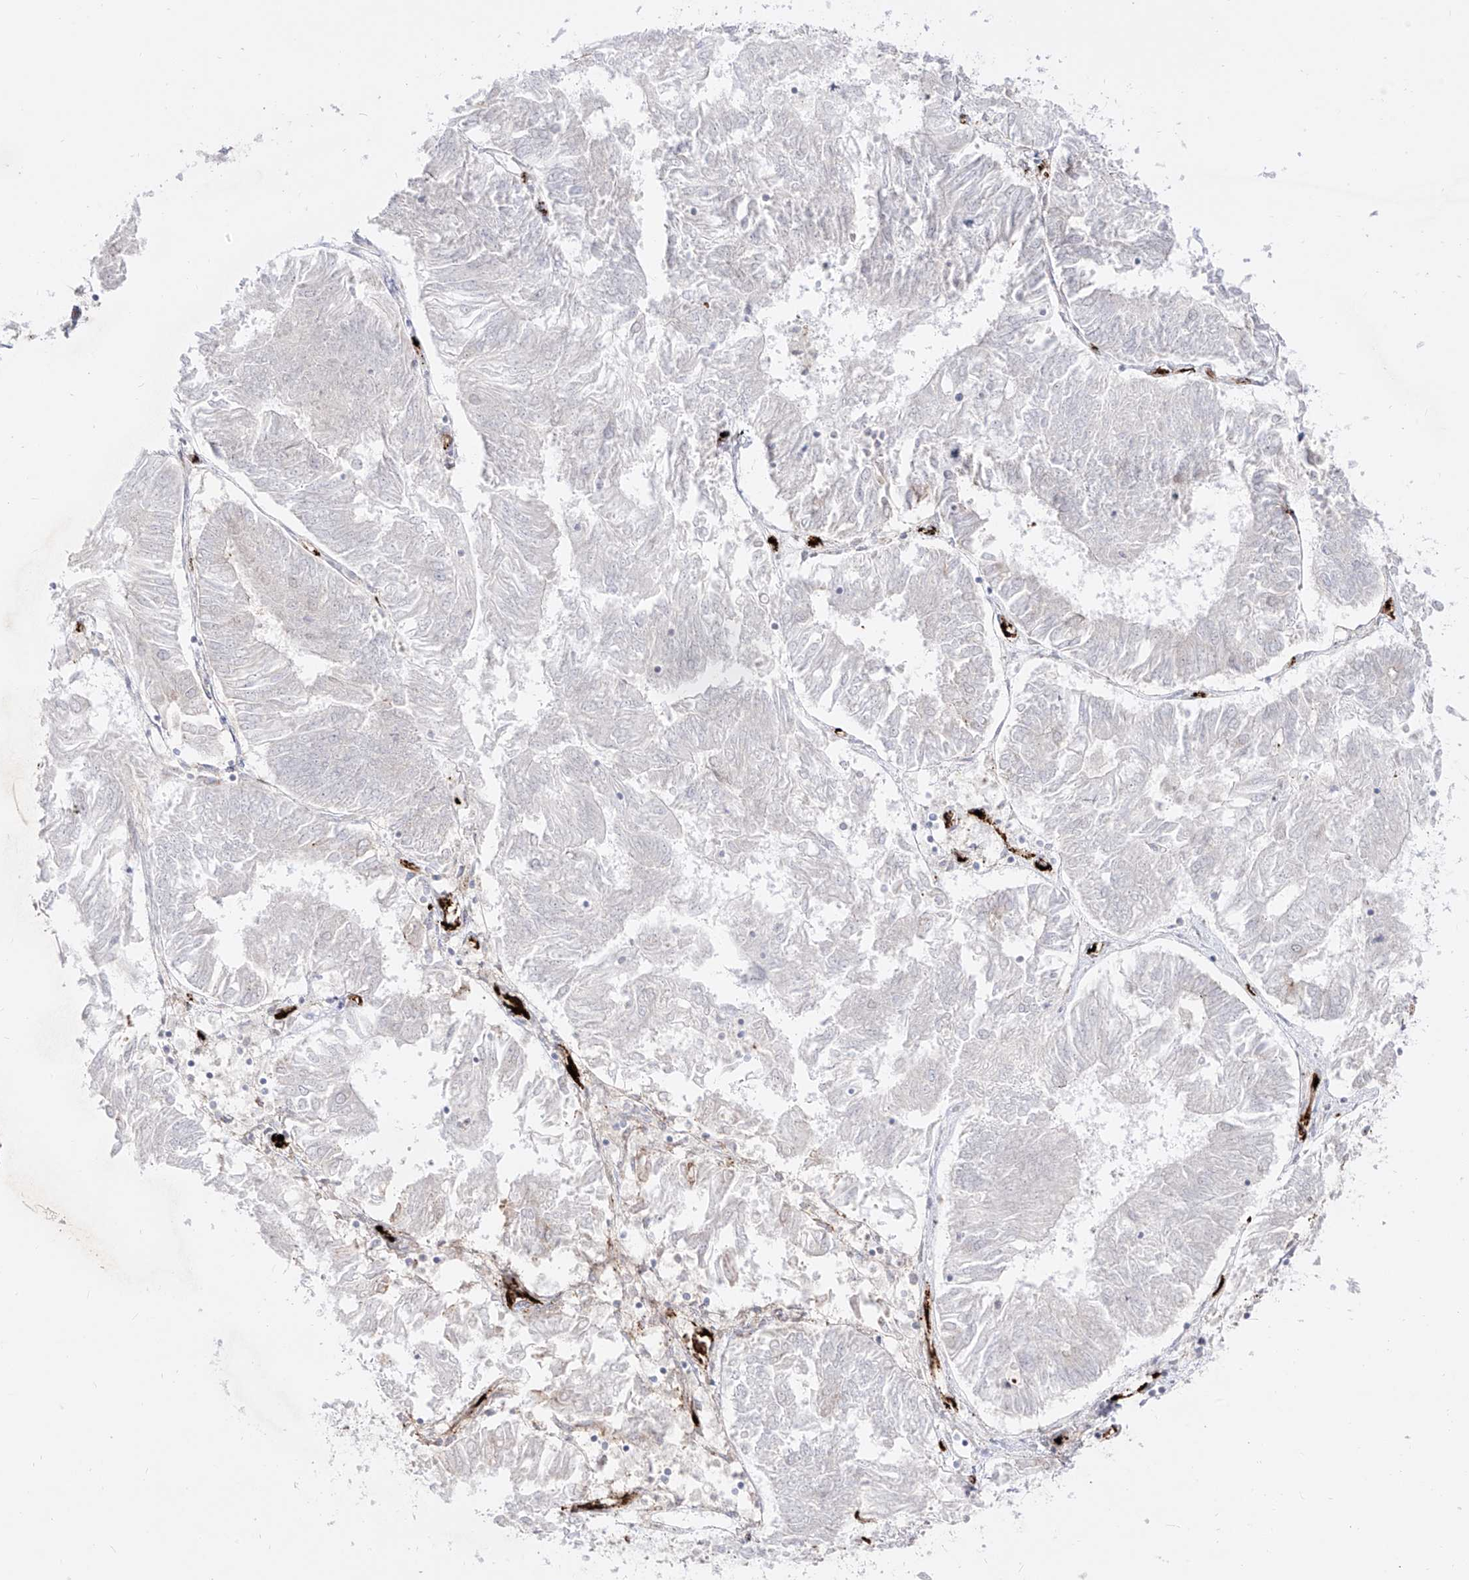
{"staining": {"intensity": "negative", "quantity": "none", "location": "none"}, "tissue": "endometrial cancer", "cell_type": "Tumor cells", "image_type": "cancer", "snomed": [{"axis": "morphology", "description": "Adenocarcinoma, NOS"}, {"axis": "topography", "description": "Endometrium"}], "caption": "Histopathology image shows no protein expression in tumor cells of endometrial cancer tissue.", "gene": "ZGRF1", "patient": {"sex": "female", "age": 58}}